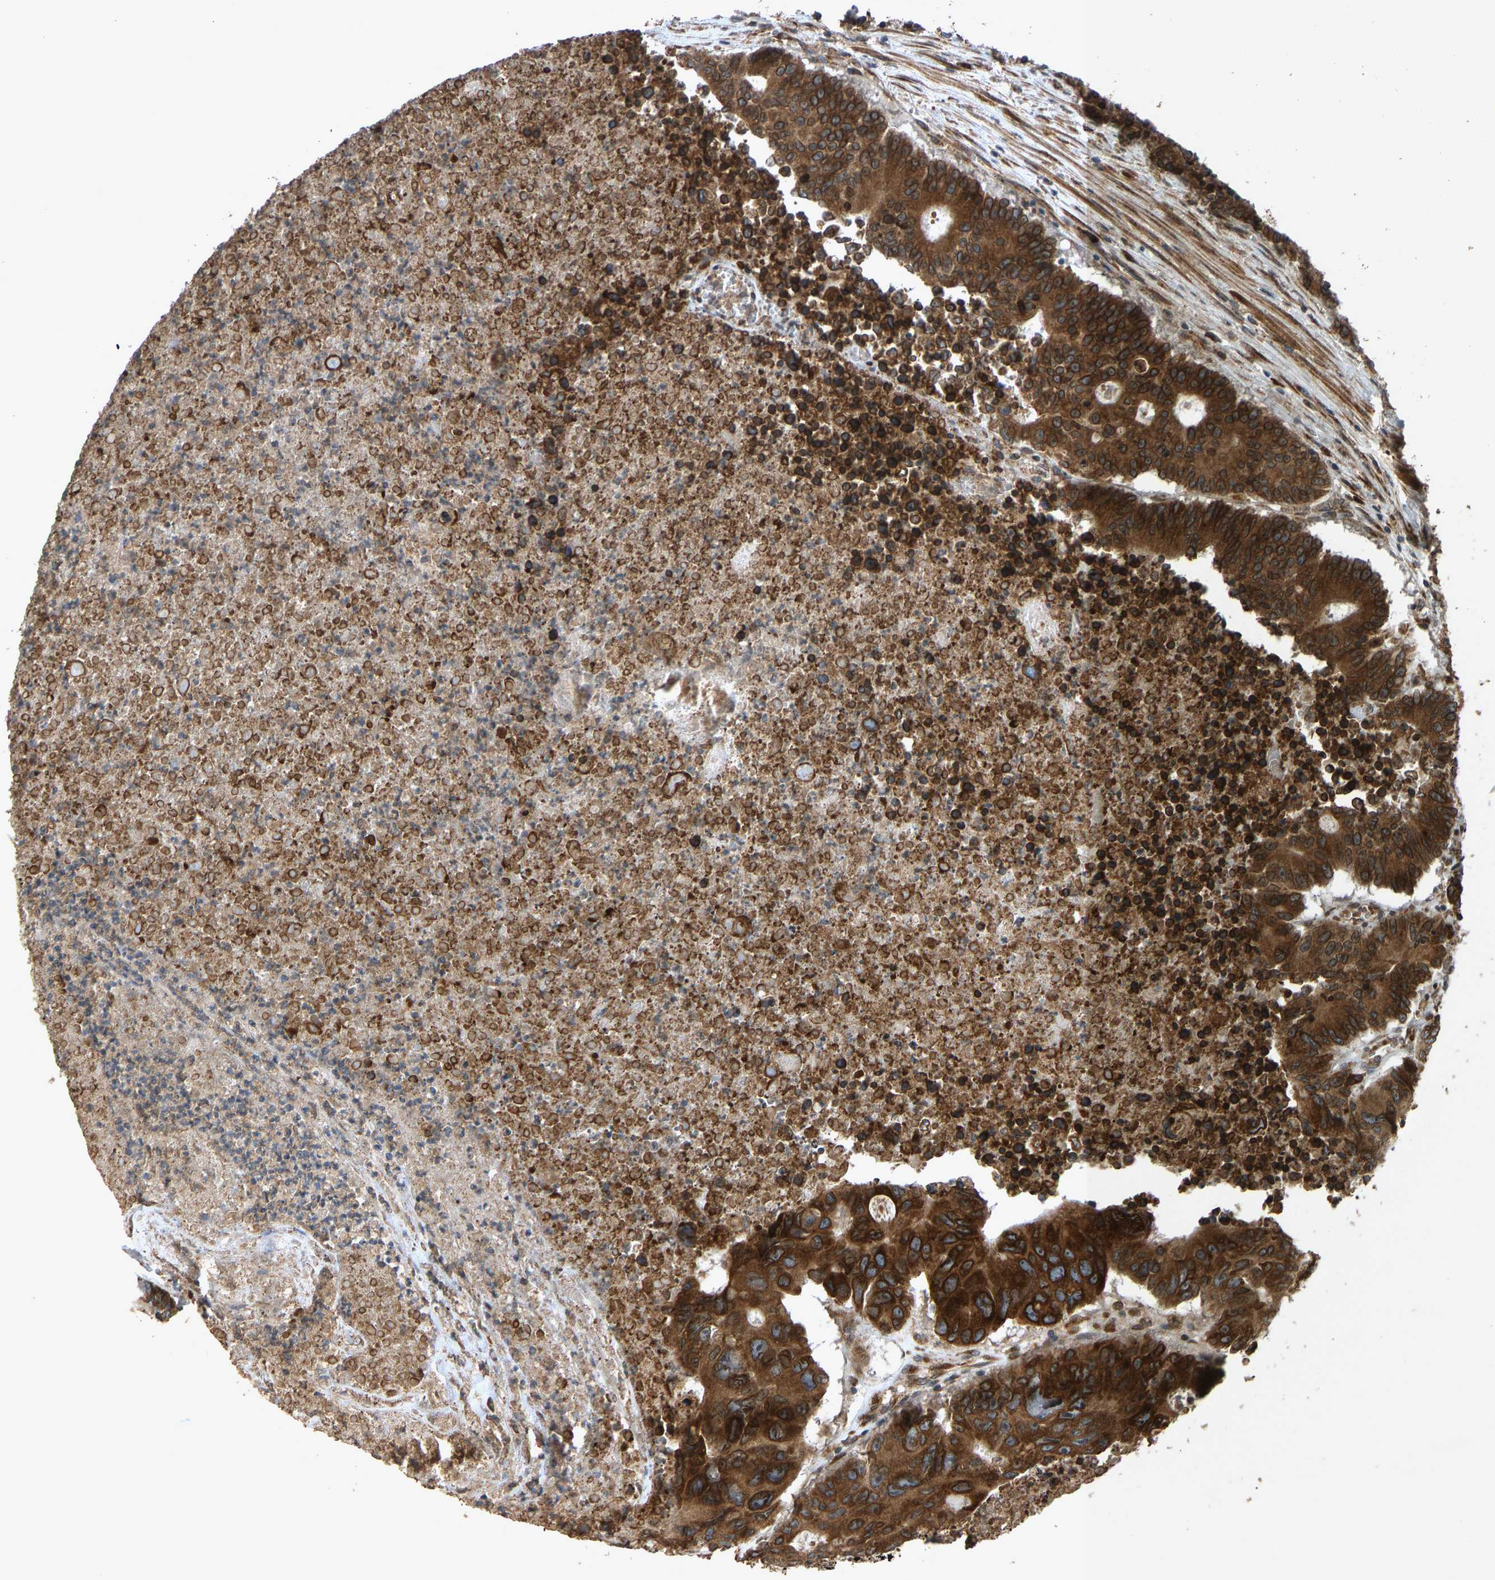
{"staining": {"intensity": "strong", "quantity": ">75%", "location": "cytoplasmic/membranous"}, "tissue": "colorectal cancer", "cell_type": "Tumor cells", "image_type": "cancer", "snomed": [{"axis": "morphology", "description": "Adenocarcinoma, NOS"}, {"axis": "topography", "description": "Colon"}], "caption": "Immunohistochemistry (IHC) (DAB) staining of human adenocarcinoma (colorectal) shows strong cytoplasmic/membranous protein expression in about >75% of tumor cells.", "gene": "RPN2", "patient": {"sex": "male", "age": 87}}